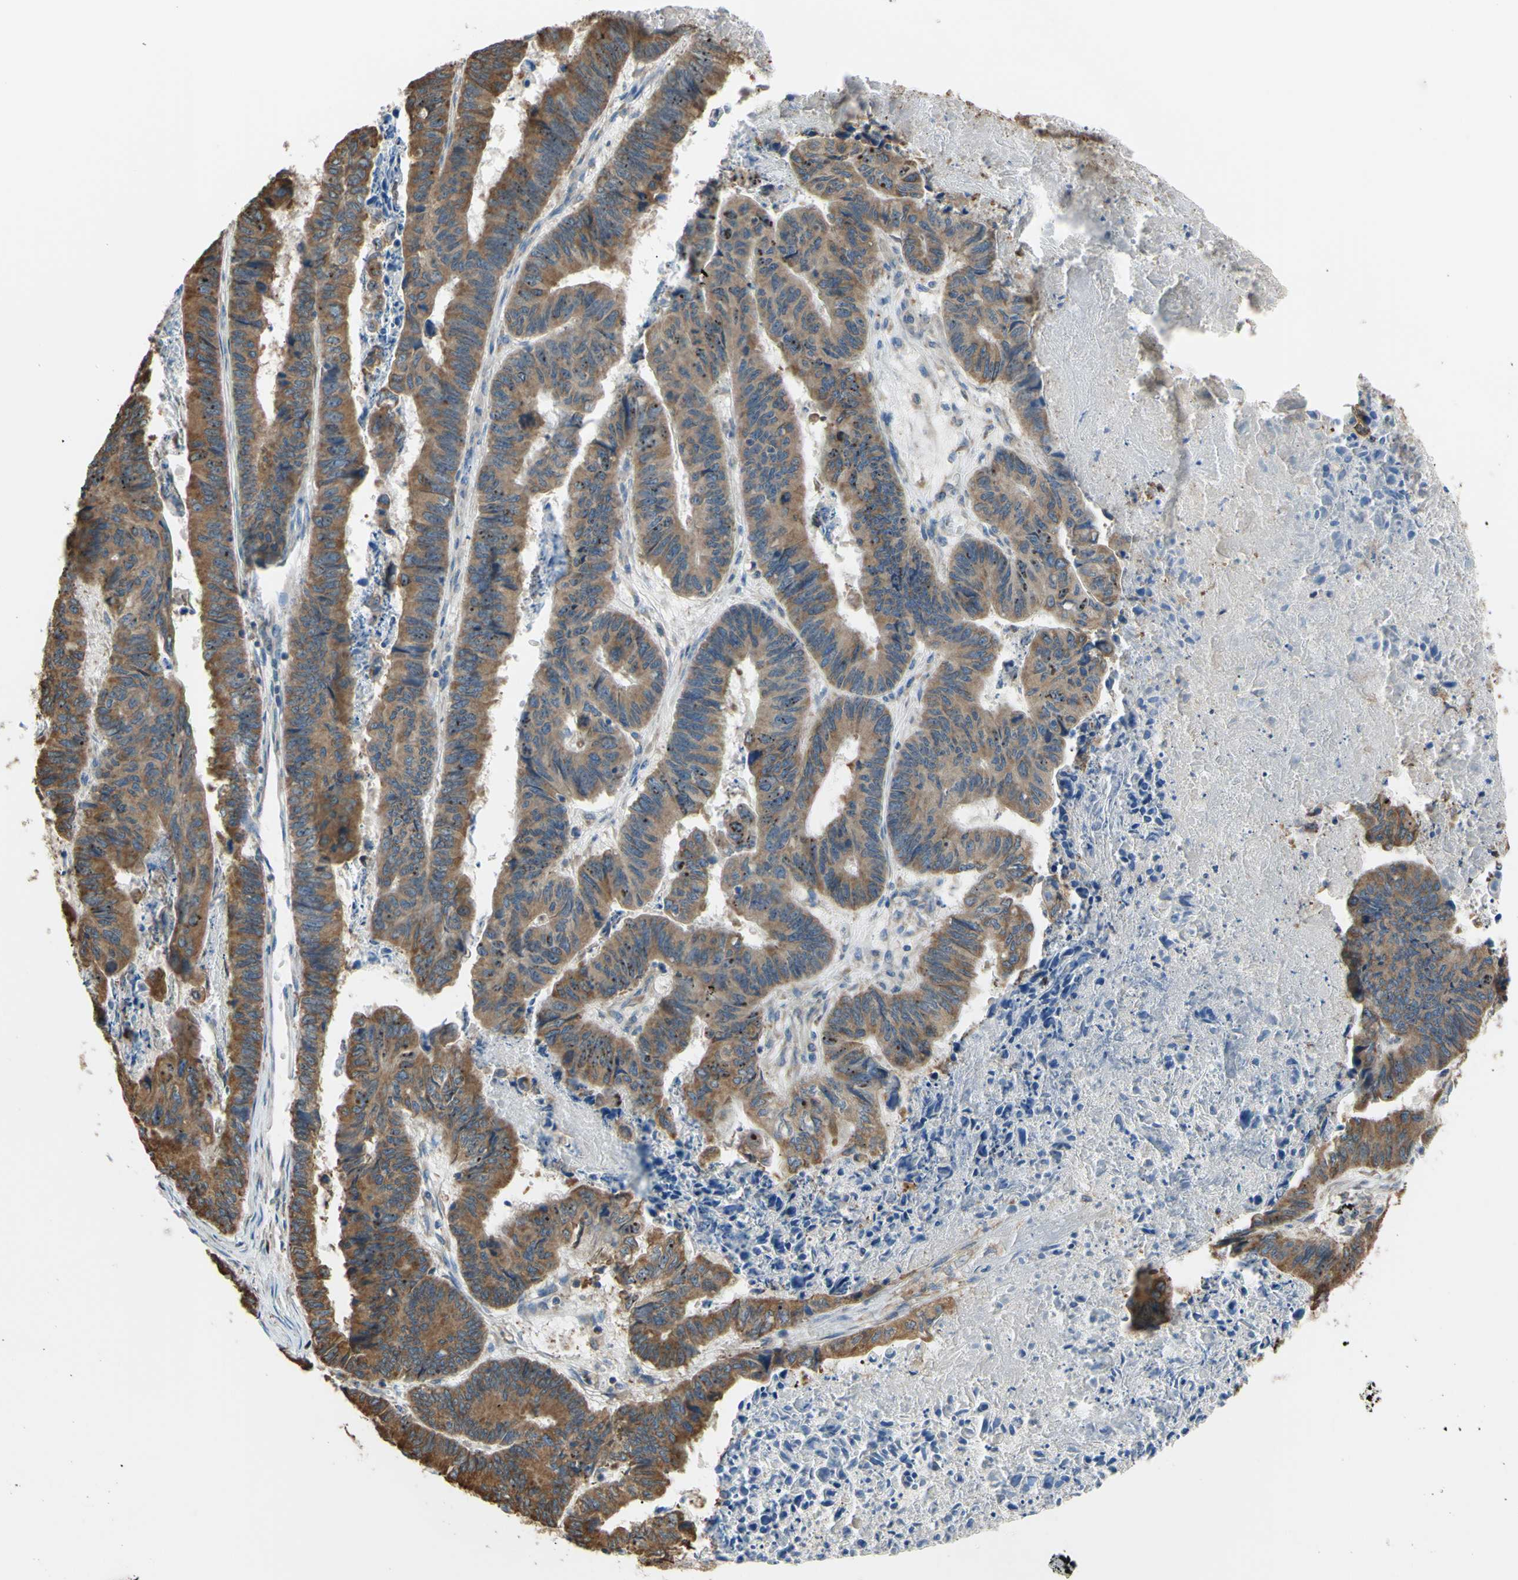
{"staining": {"intensity": "strong", "quantity": ">75%", "location": "cytoplasmic/membranous"}, "tissue": "stomach cancer", "cell_type": "Tumor cells", "image_type": "cancer", "snomed": [{"axis": "morphology", "description": "Adenocarcinoma, NOS"}, {"axis": "topography", "description": "Stomach, lower"}], "caption": "Protein expression analysis of stomach cancer (adenocarcinoma) displays strong cytoplasmic/membranous positivity in approximately >75% of tumor cells.", "gene": "BMF", "patient": {"sex": "male", "age": 77}}